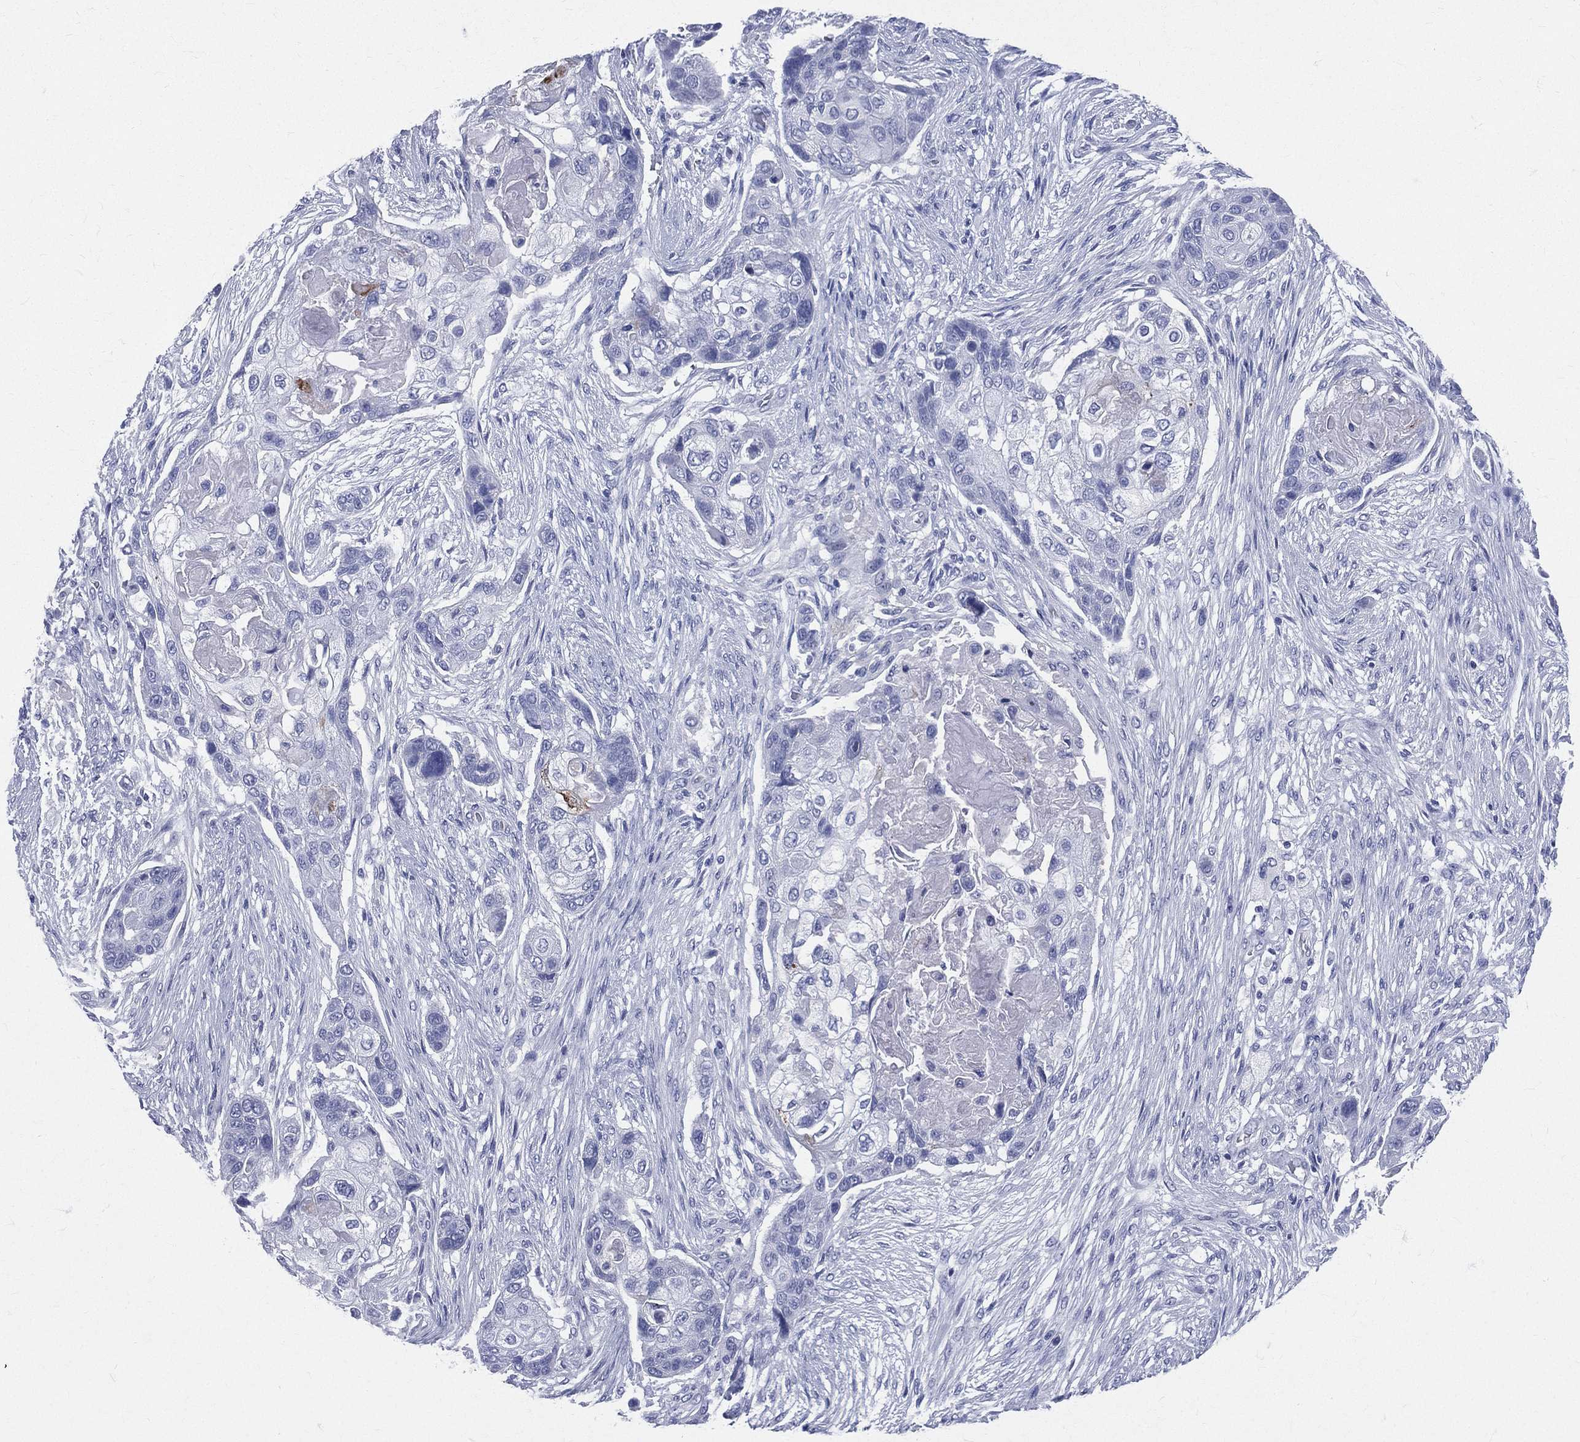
{"staining": {"intensity": "negative", "quantity": "none", "location": "none"}, "tissue": "lung cancer", "cell_type": "Tumor cells", "image_type": "cancer", "snomed": [{"axis": "morphology", "description": "Squamous cell carcinoma, NOS"}, {"axis": "topography", "description": "Lung"}], "caption": "Lung squamous cell carcinoma stained for a protein using IHC demonstrates no staining tumor cells.", "gene": "CYLC1", "patient": {"sex": "male", "age": 69}}